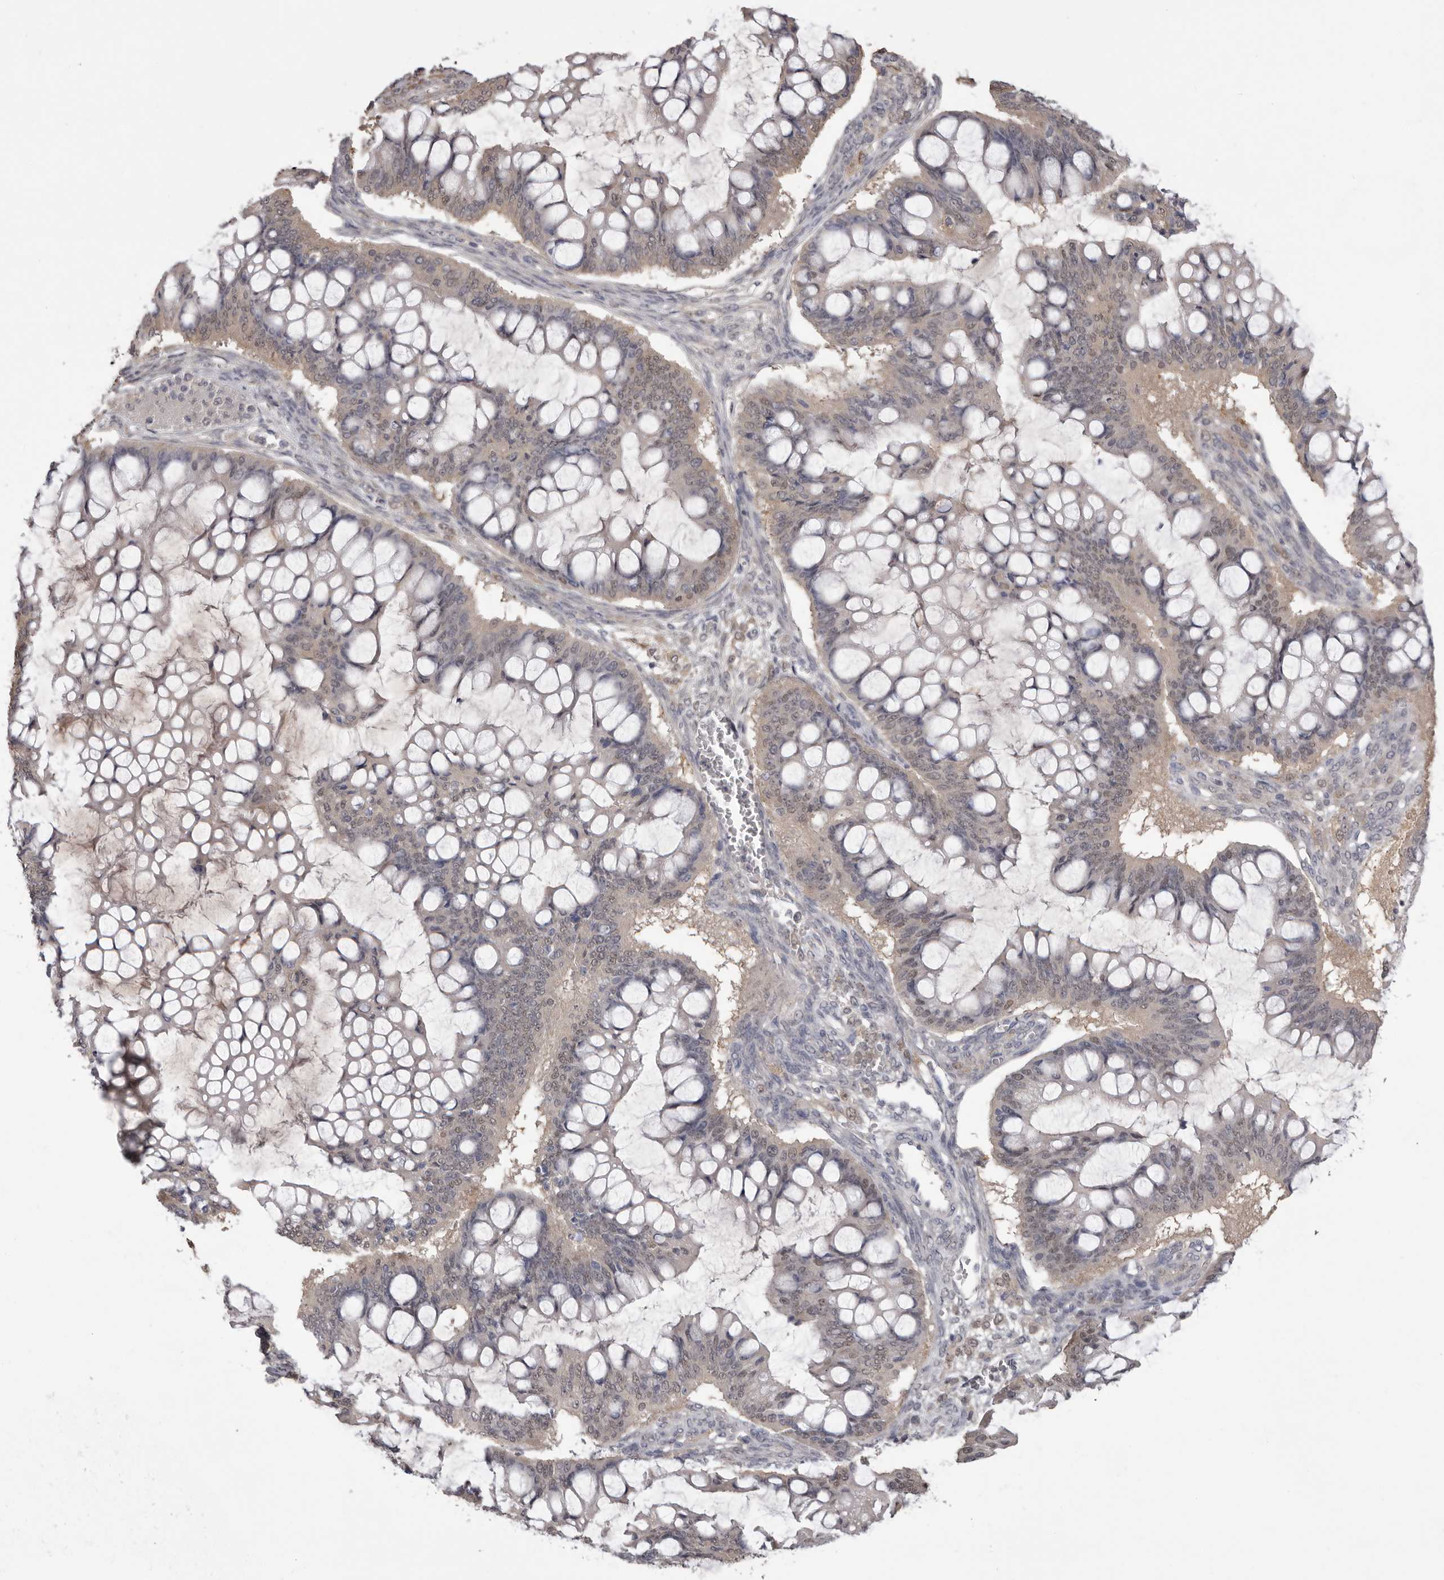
{"staining": {"intensity": "weak", "quantity": "25%-75%", "location": "cytoplasmic/membranous,nuclear"}, "tissue": "ovarian cancer", "cell_type": "Tumor cells", "image_type": "cancer", "snomed": [{"axis": "morphology", "description": "Cystadenocarcinoma, mucinous, NOS"}, {"axis": "topography", "description": "Ovary"}], "caption": "Immunohistochemical staining of mucinous cystadenocarcinoma (ovarian) displays low levels of weak cytoplasmic/membranous and nuclear expression in about 25%-75% of tumor cells.", "gene": "MDH1", "patient": {"sex": "female", "age": 73}}